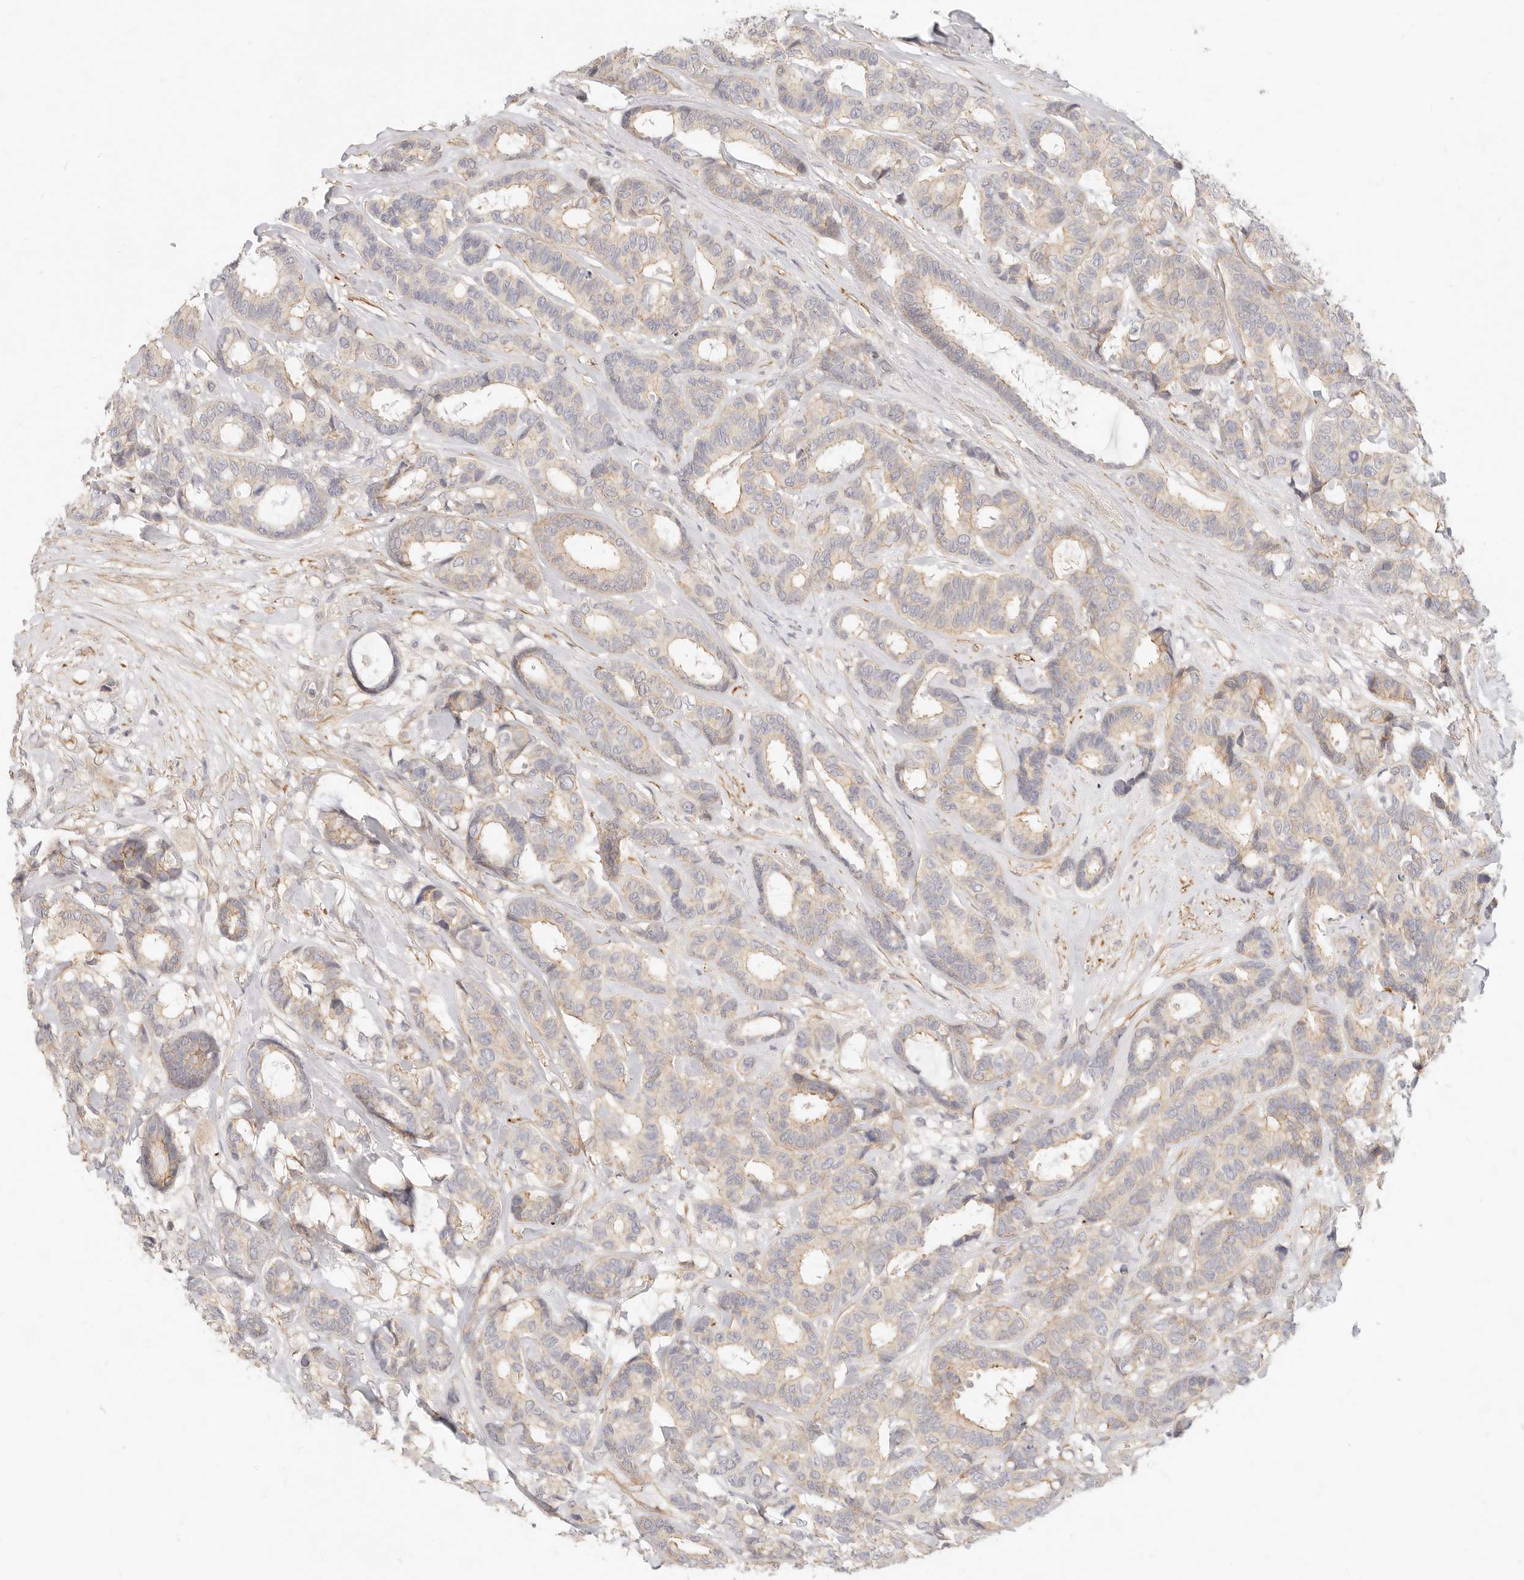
{"staining": {"intensity": "weak", "quantity": "<25%", "location": "cytoplasmic/membranous"}, "tissue": "breast cancer", "cell_type": "Tumor cells", "image_type": "cancer", "snomed": [{"axis": "morphology", "description": "Duct carcinoma"}, {"axis": "topography", "description": "Breast"}], "caption": "High power microscopy photomicrograph of an immunohistochemistry (IHC) histopathology image of breast cancer (intraductal carcinoma), revealing no significant expression in tumor cells.", "gene": "UBXN10", "patient": {"sex": "female", "age": 87}}